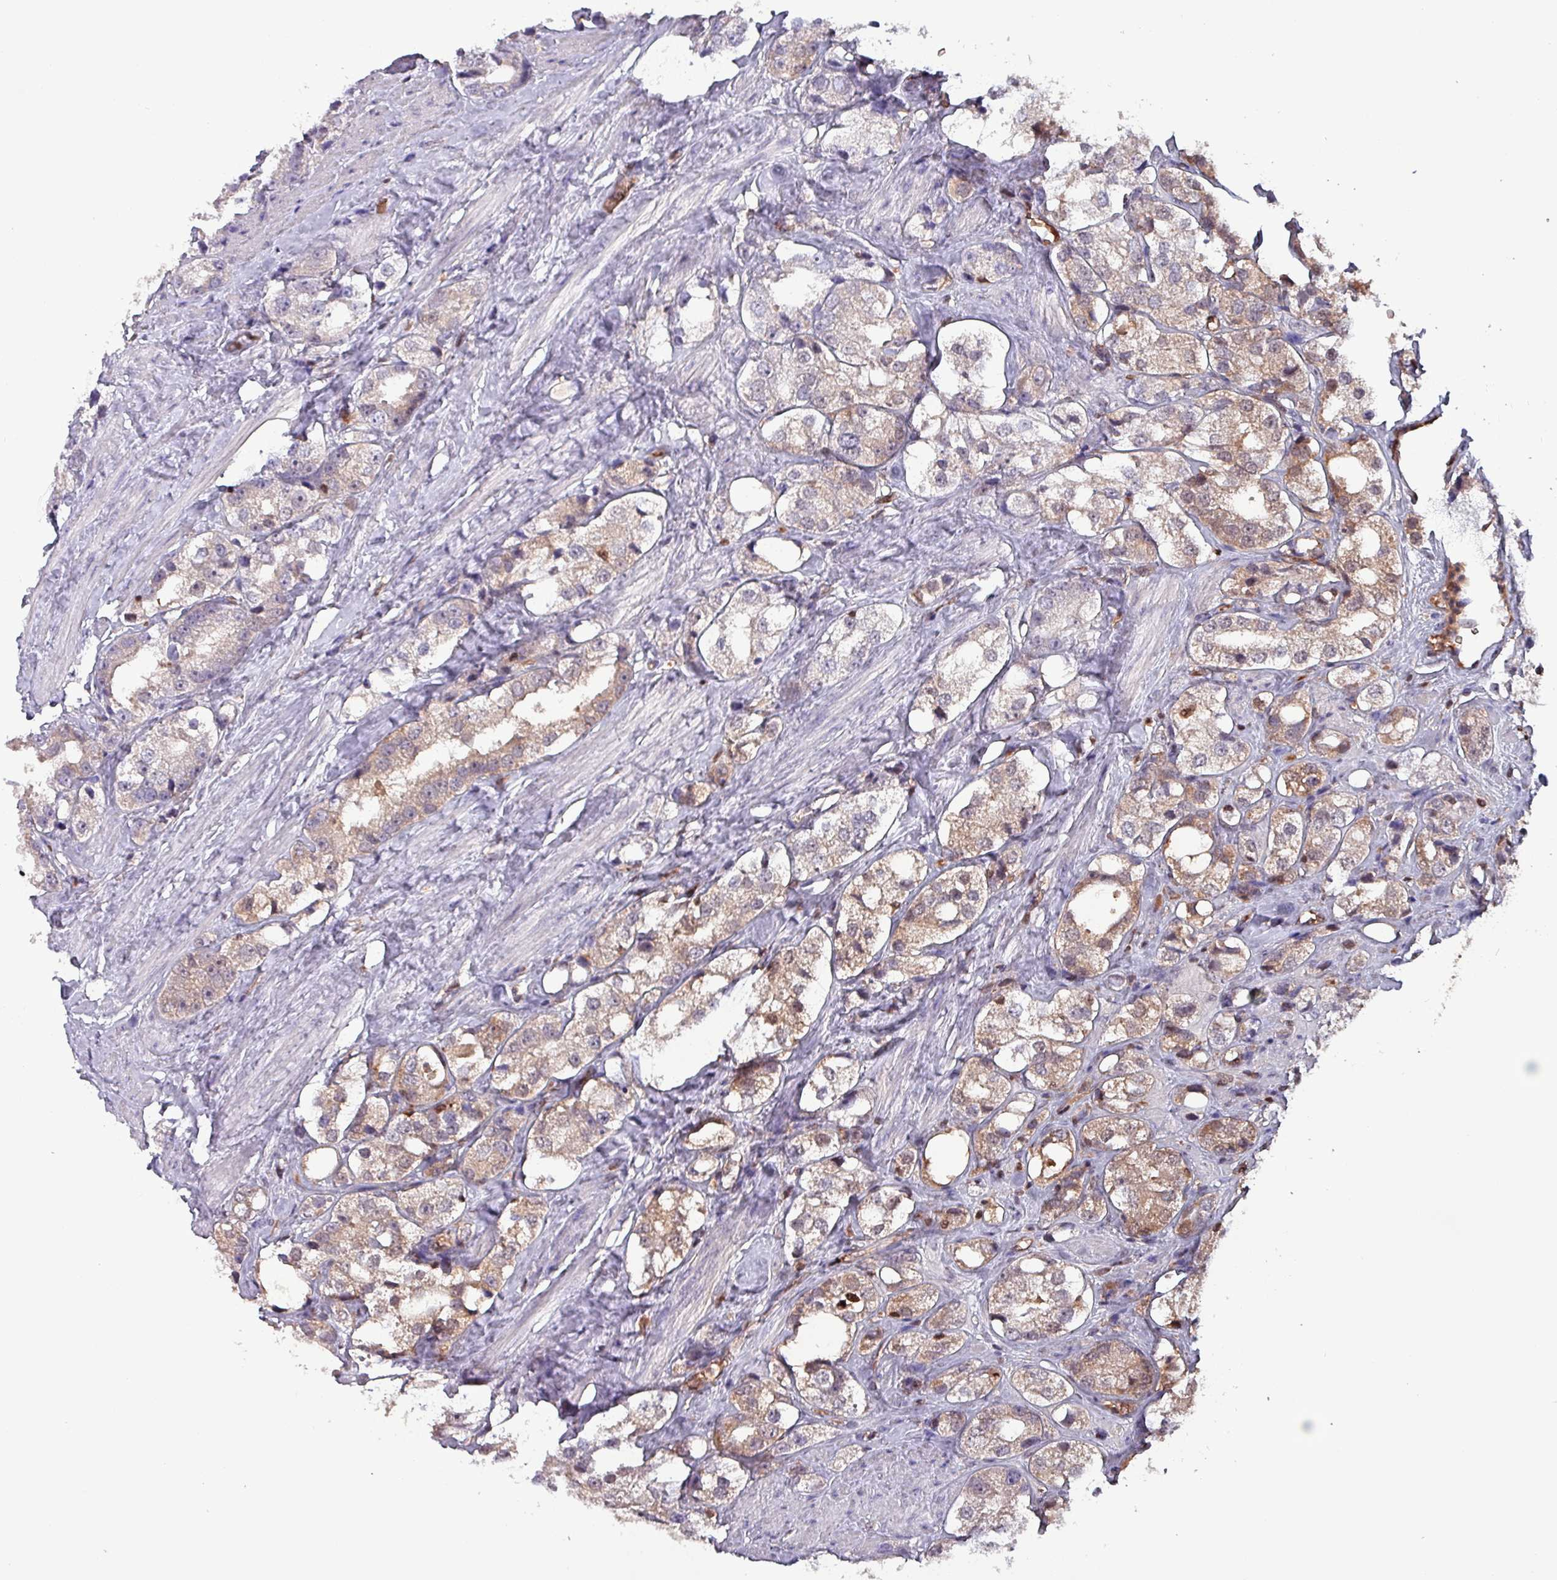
{"staining": {"intensity": "moderate", "quantity": "25%-75%", "location": "cytoplasmic/membranous"}, "tissue": "prostate cancer", "cell_type": "Tumor cells", "image_type": "cancer", "snomed": [{"axis": "morphology", "description": "Adenocarcinoma, NOS"}, {"axis": "topography", "description": "Prostate"}], "caption": "Immunohistochemical staining of prostate cancer shows medium levels of moderate cytoplasmic/membranous protein positivity in about 25%-75% of tumor cells. The staining was performed using DAB to visualize the protein expression in brown, while the nuclei were stained in blue with hematoxylin (Magnification: 20x).", "gene": "PSMB8", "patient": {"sex": "male", "age": 79}}